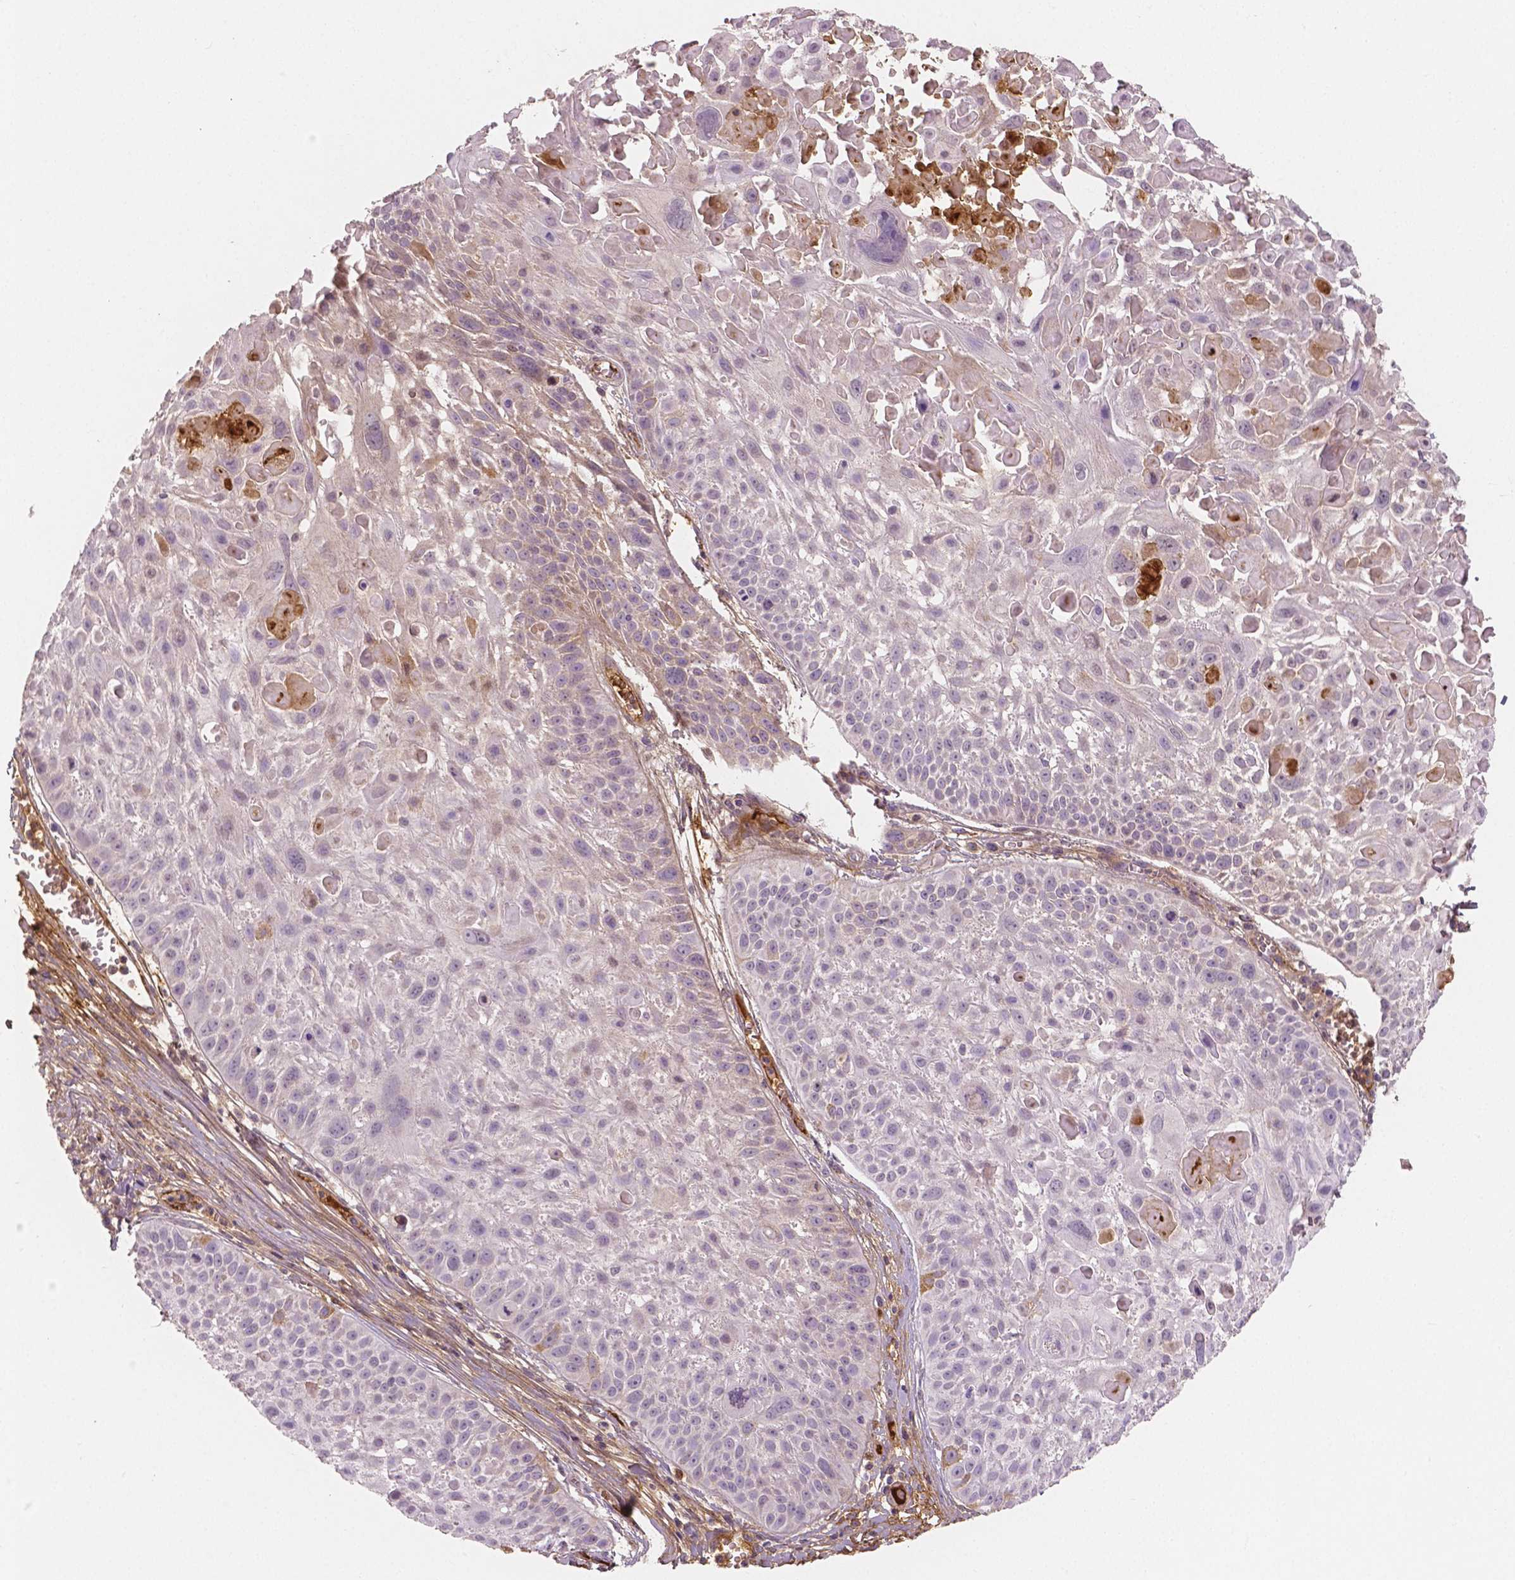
{"staining": {"intensity": "moderate", "quantity": "<25%", "location": "cytoplasmic/membranous"}, "tissue": "skin cancer", "cell_type": "Tumor cells", "image_type": "cancer", "snomed": [{"axis": "morphology", "description": "Squamous cell carcinoma, NOS"}, {"axis": "topography", "description": "Skin"}, {"axis": "topography", "description": "Anal"}], "caption": "IHC of human skin cancer reveals low levels of moderate cytoplasmic/membranous positivity in about <25% of tumor cells. (DAB = brown stain, brightfield microscopy at high magnification).", "gene": "APOA4", "patient": {"sex": "female", "age": 75}}